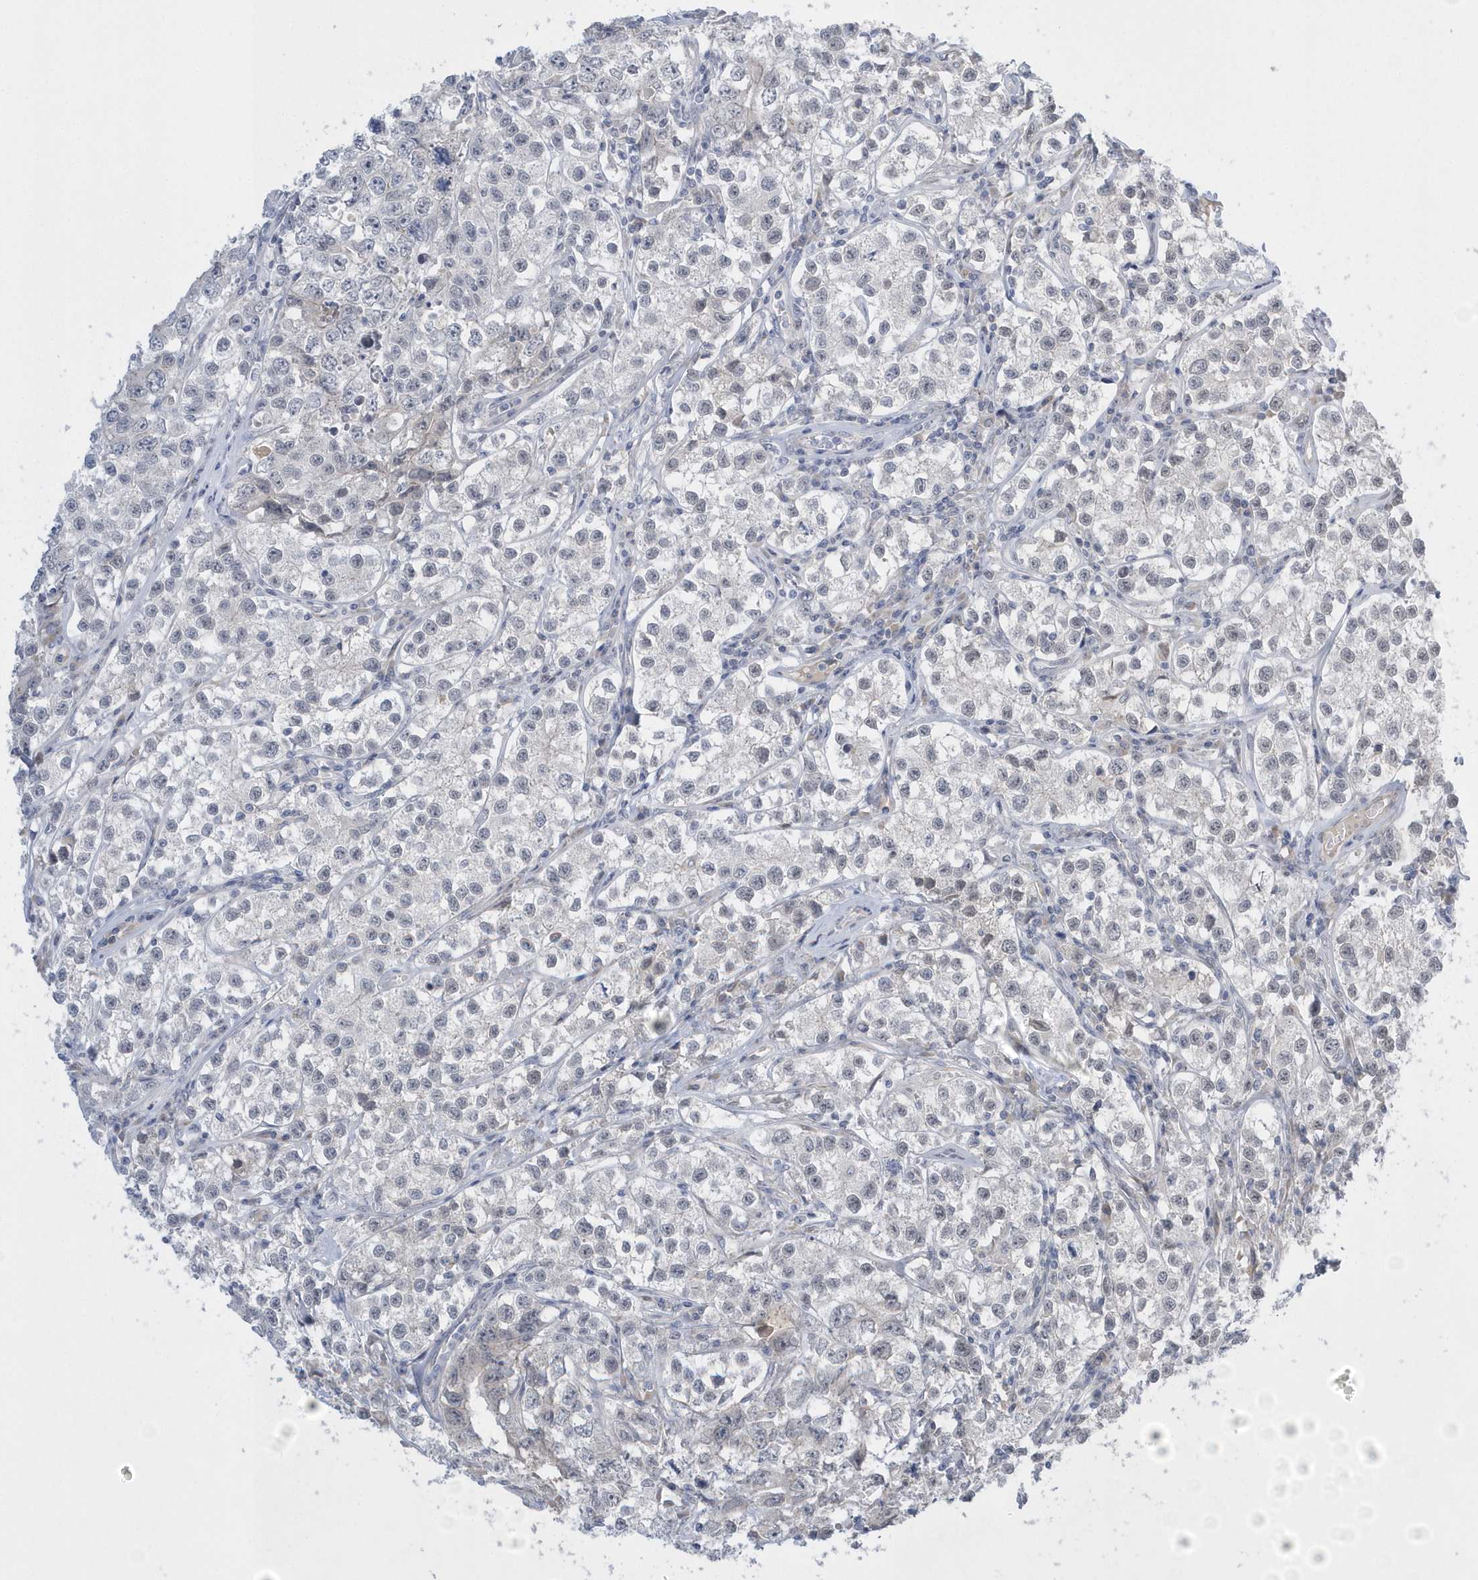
{"staining": {"intensity": "negative", "quantity": "none", "location": "none"}, "tissue": "testis cancer", "cell_type": "Tumor cells", "image_type": "cancer", "snomed": [{"axis": "morphology", "description": "Seminoma, NOS"}, {"axis": "morphology", "description": "Carcinoma, Embryonal, NOS"}, {"axis": "topography", "description": "Testis"}], "caption": "Photomicrograph shows no significant protein positivity in tumor cells of testis seminoma.", "gene": "ZC3H12D", "patient": {"sex": "male", "age": 43}}